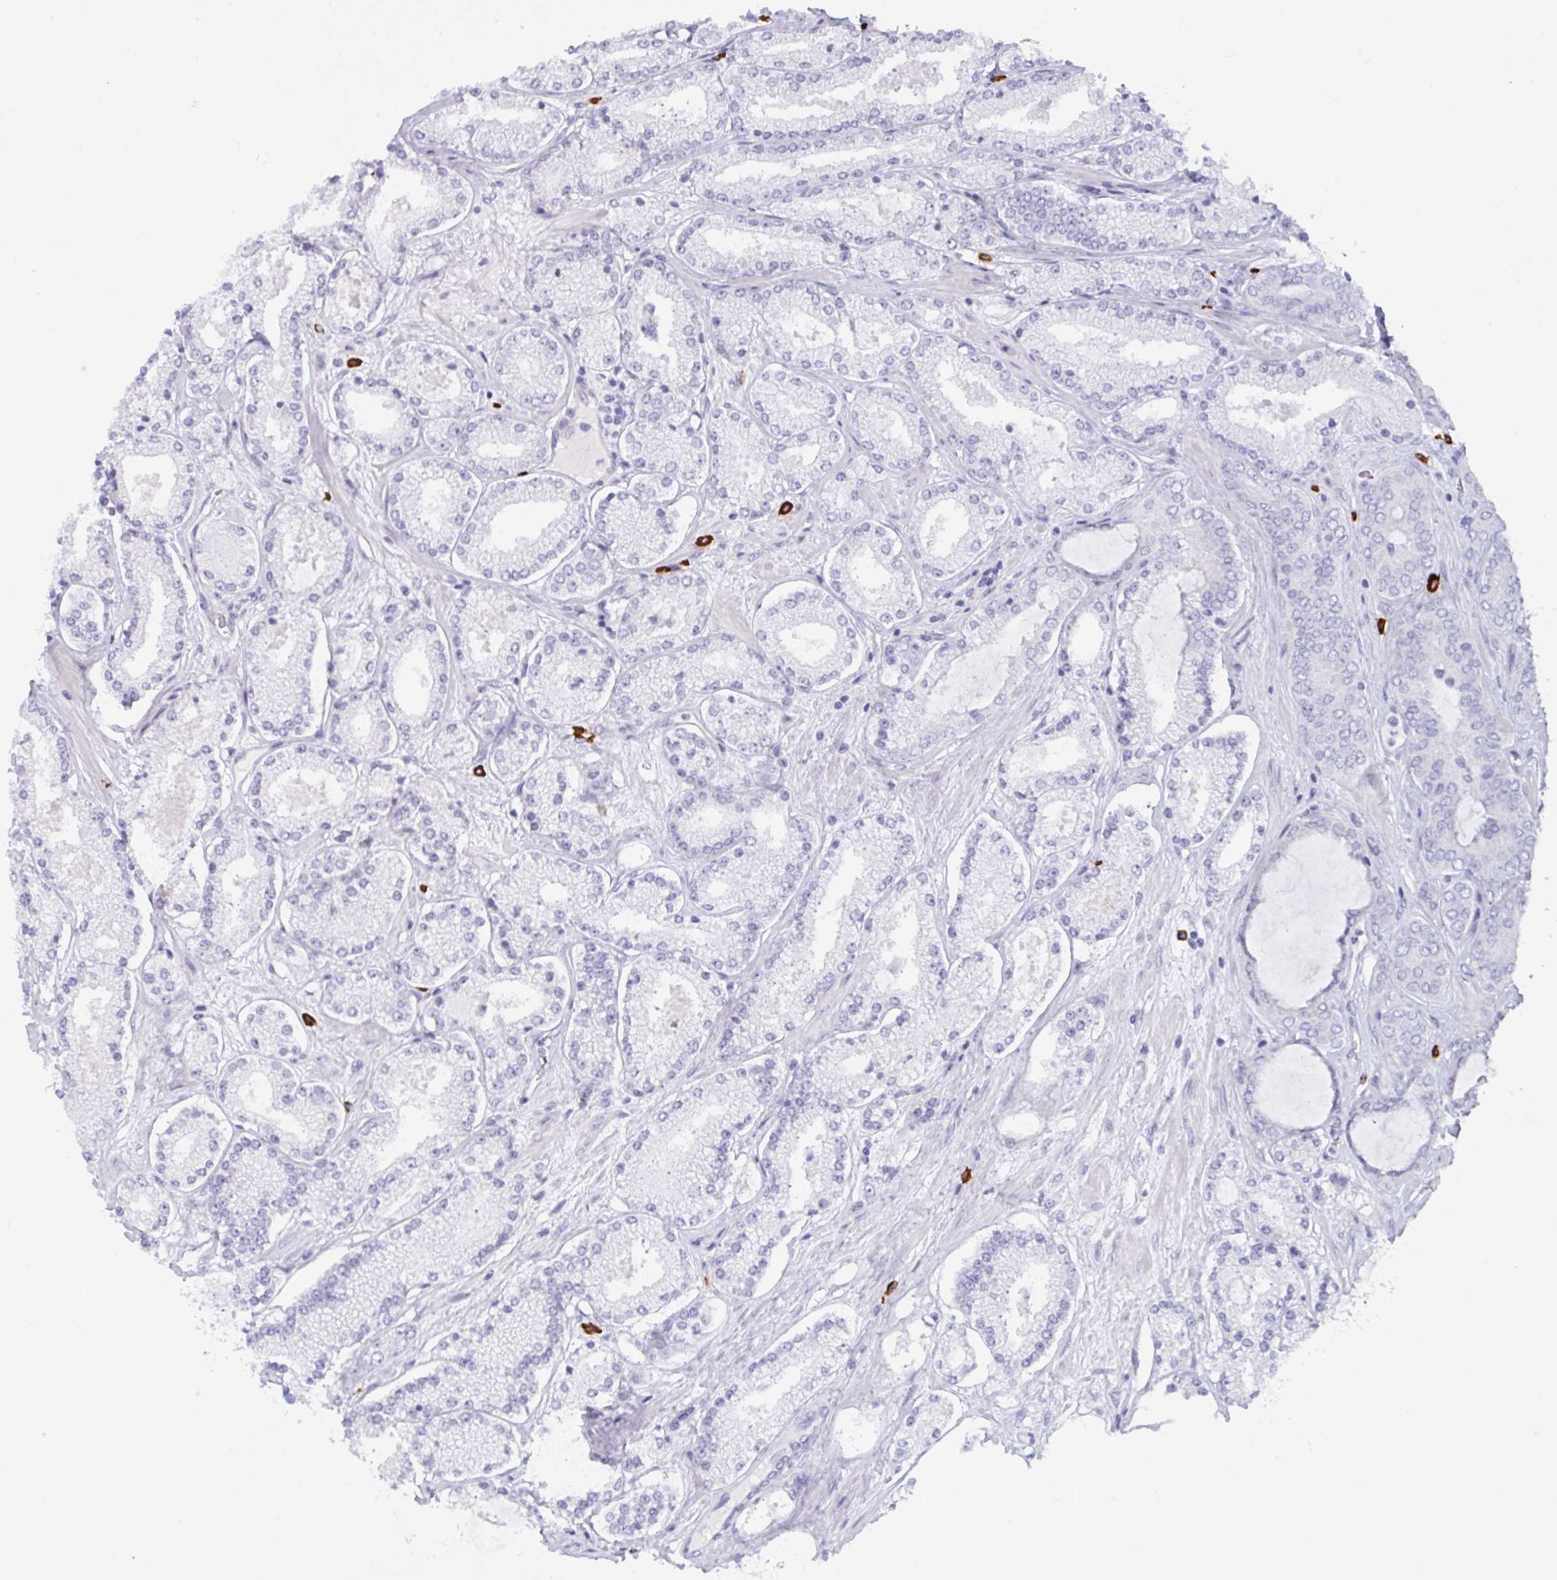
{"staining": {"intensity": "negative", "quantity": "none", "location": "none"}, "tissue": "prostate cancer", "cell_type": "Tumor cells", "image_type": "cancer", "snomed": [{"axis": "morphology", "description": "Adenocarcinoma, High grade"}, {"axis": "topography", "description": "Prostate"}], "caption": "High power microscopy micrograph of an IHC image of prostate high-grade adenocarcinoma, revealing no significant expression in tumor cells.", "gene": "ZNF684", "patient": {"sex": "male", "age": 63}}